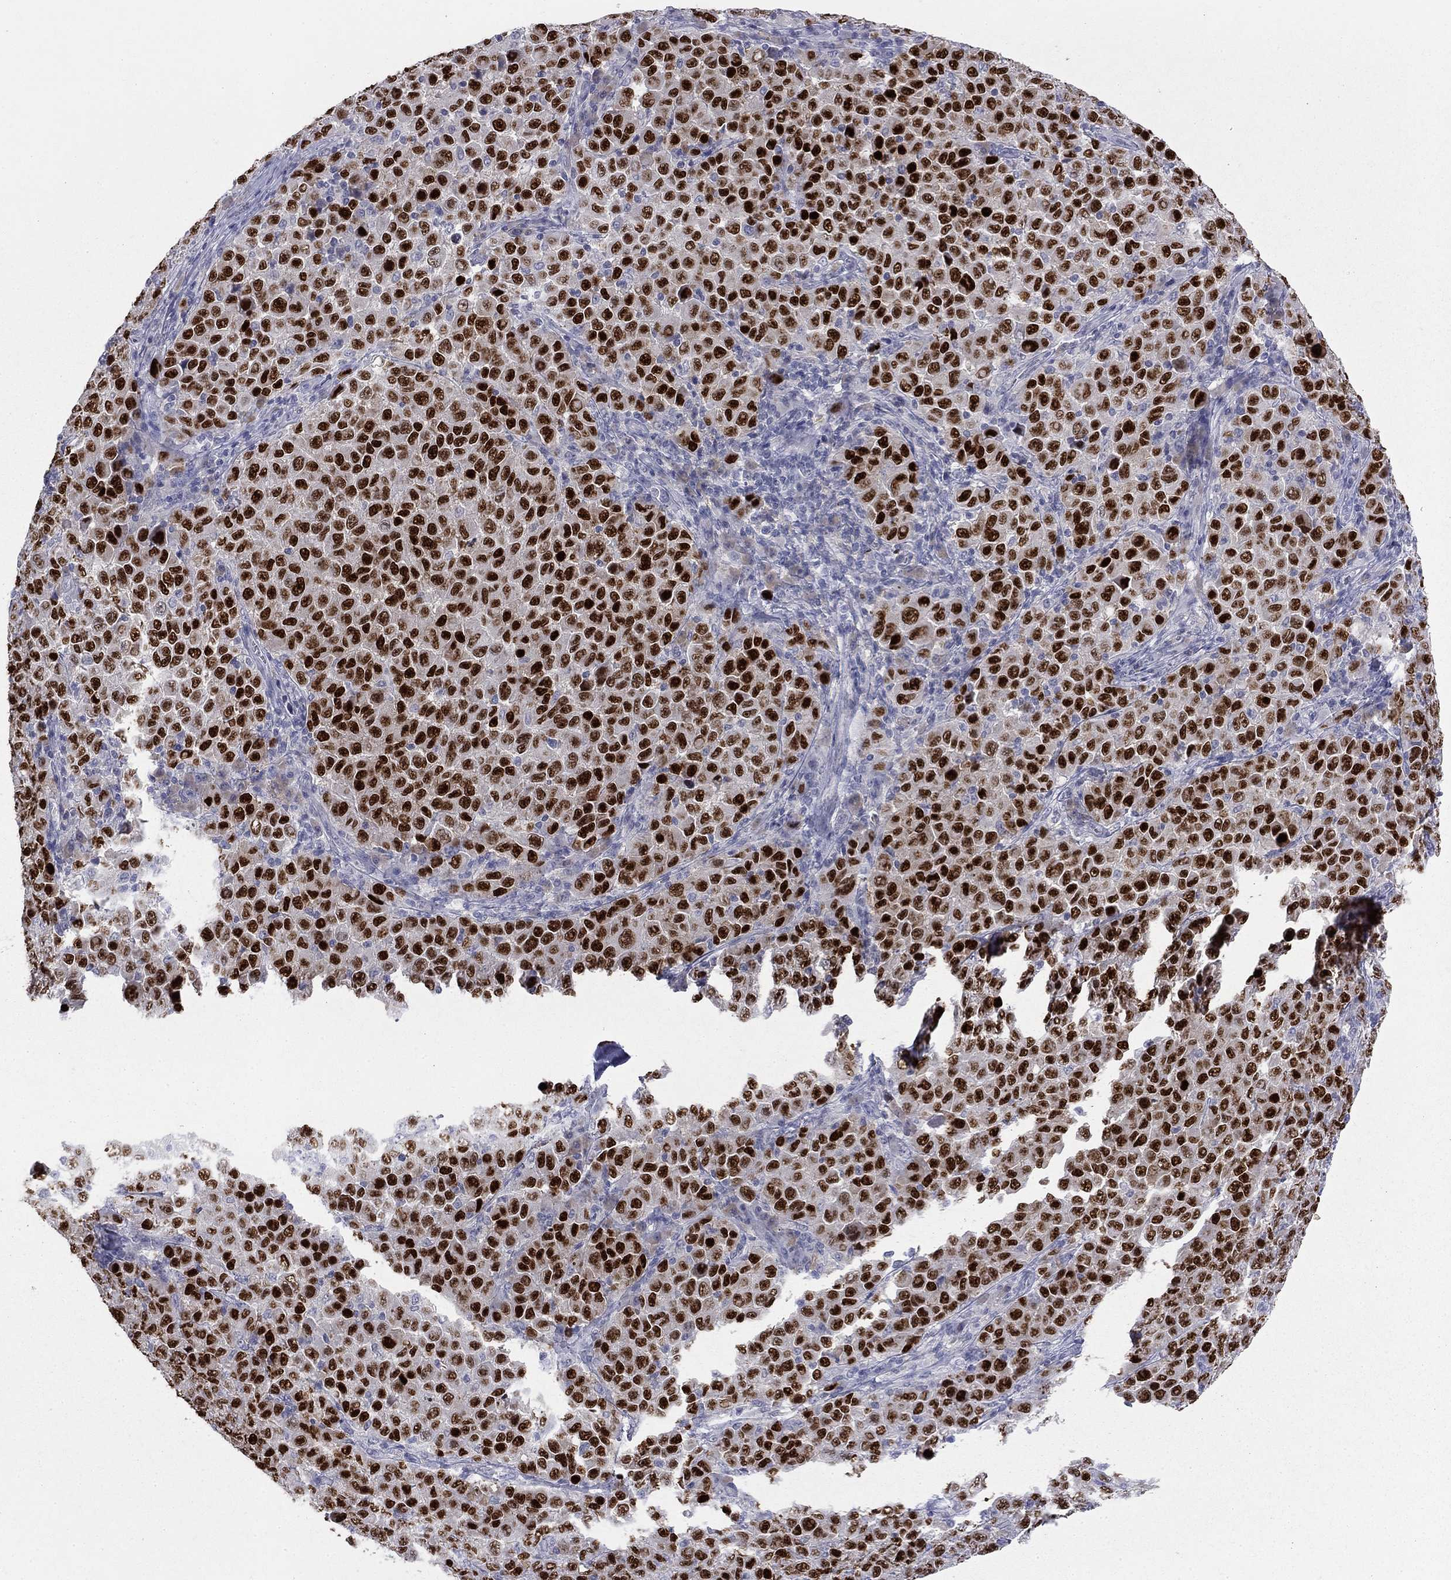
{"staining": {"intensity": "strong", "quantity": ">75%", "location": "nuclear"}, "tissue": "melanoma", "cell_type": "Tumor cells", "image_type": "cancer", "snomed": [{"axis": "morphology", "description": "Malignant melanoma, NOS"}, {"axis": "topography", "description": "Skin"}], "caption": "Protein positivity by IHC demonstrates strong nuclear expression in approximately >75% of tumor cells in malignant melanoma.", "gene": "TFAP2B", "patient": {"sex": "female", "age": 57}}